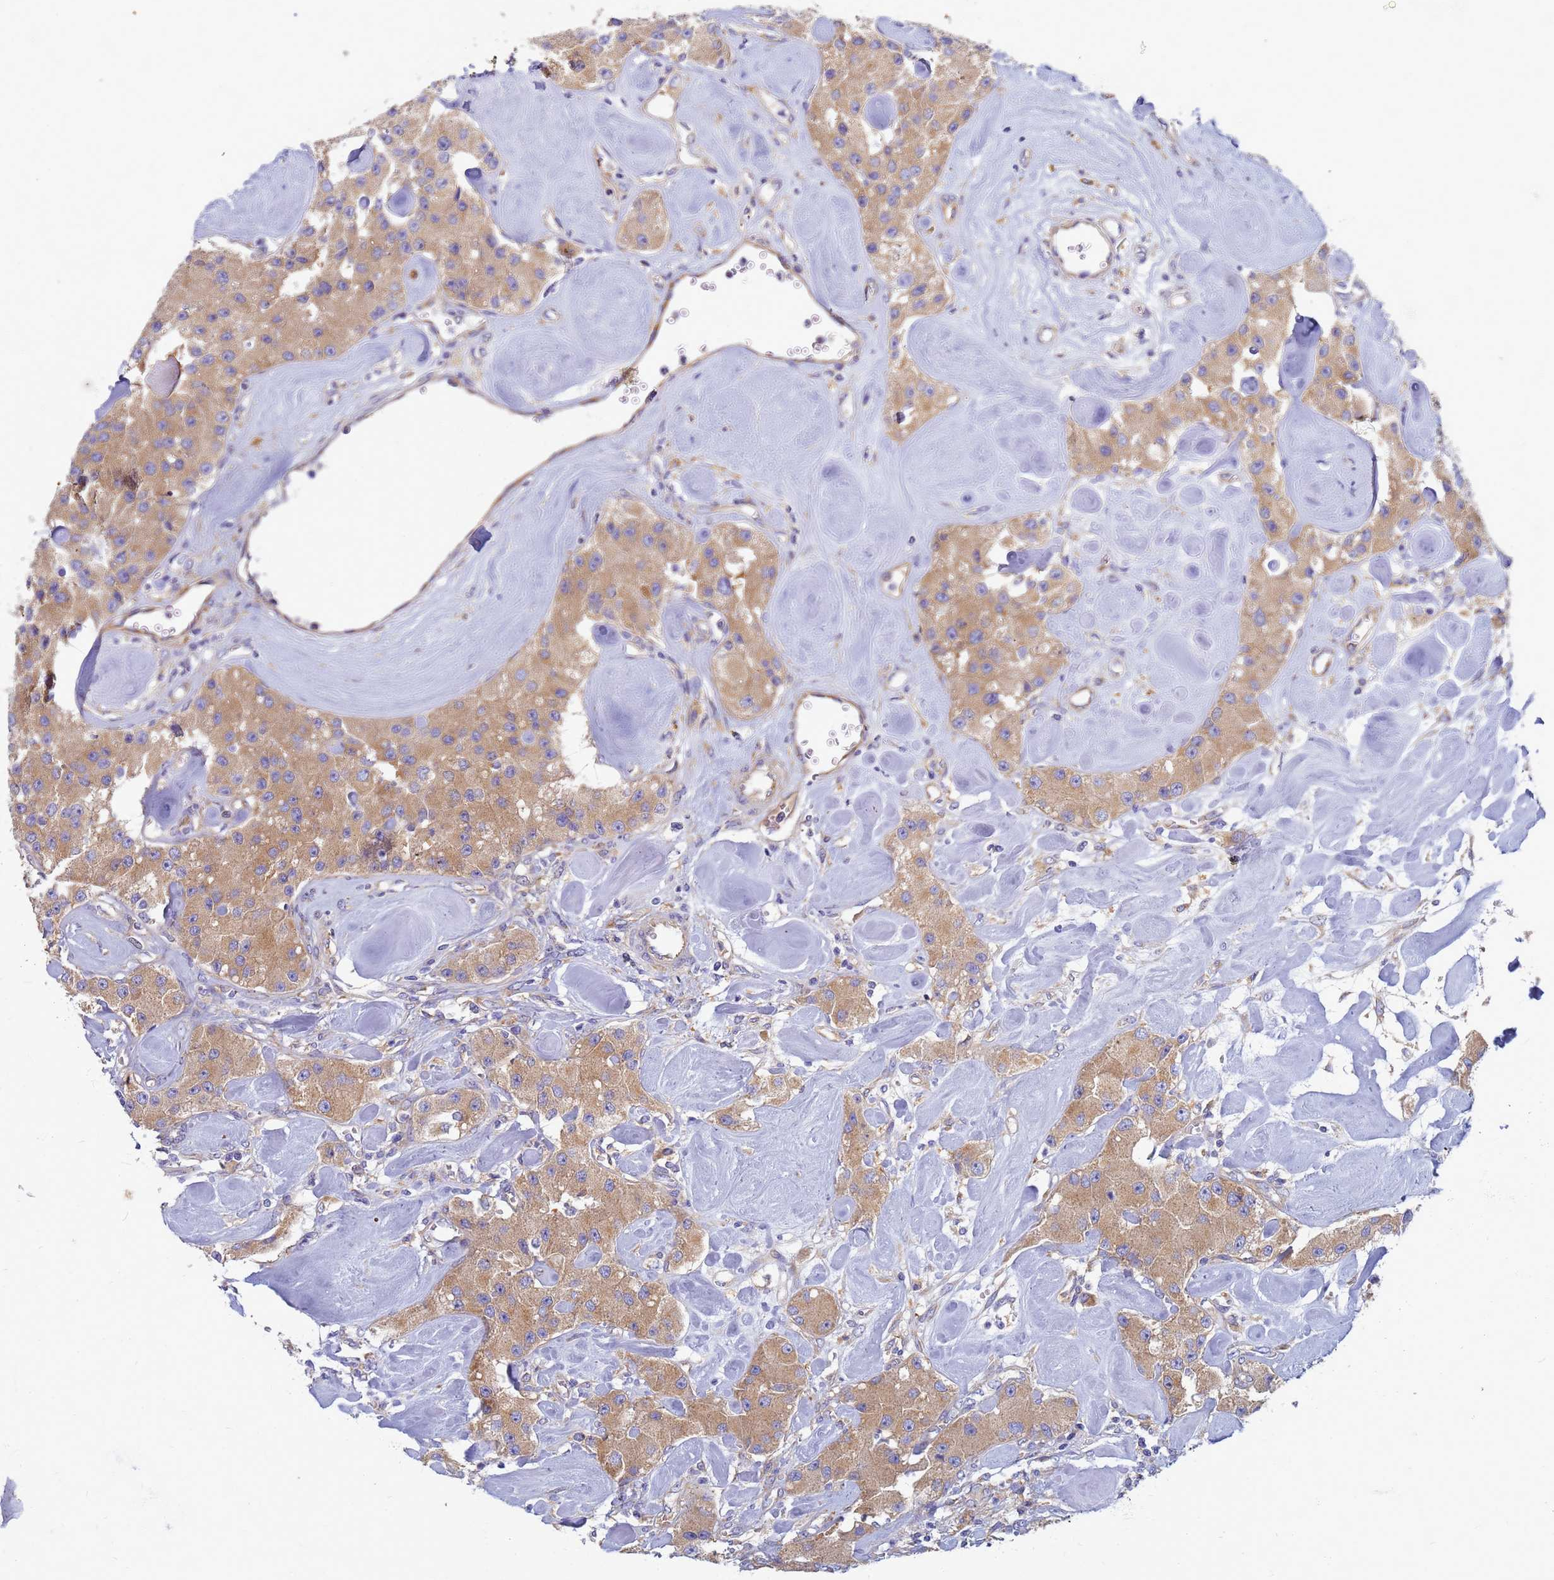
{"staining": {"intensity": "moderate", "quantity": ">75%", "location": "cytoplasmic/membranous"}, "tissue": "carcinoid", "cell_type": "Tumor cells", "image_type": "cancer", "snomed": [{"axis": "morphology", "description": "Carcinoid, malignant, NOS"}, {"axis": "topography", "description": "Pancreas"}], "caption": "Protein analysis of carcinoid tissue exhibits moderate cytoplasmic/membranous positivity in approximately >75% of tumor cells.", "gene": "EEA1", "patient": {"sex": "male", "age": 41}}